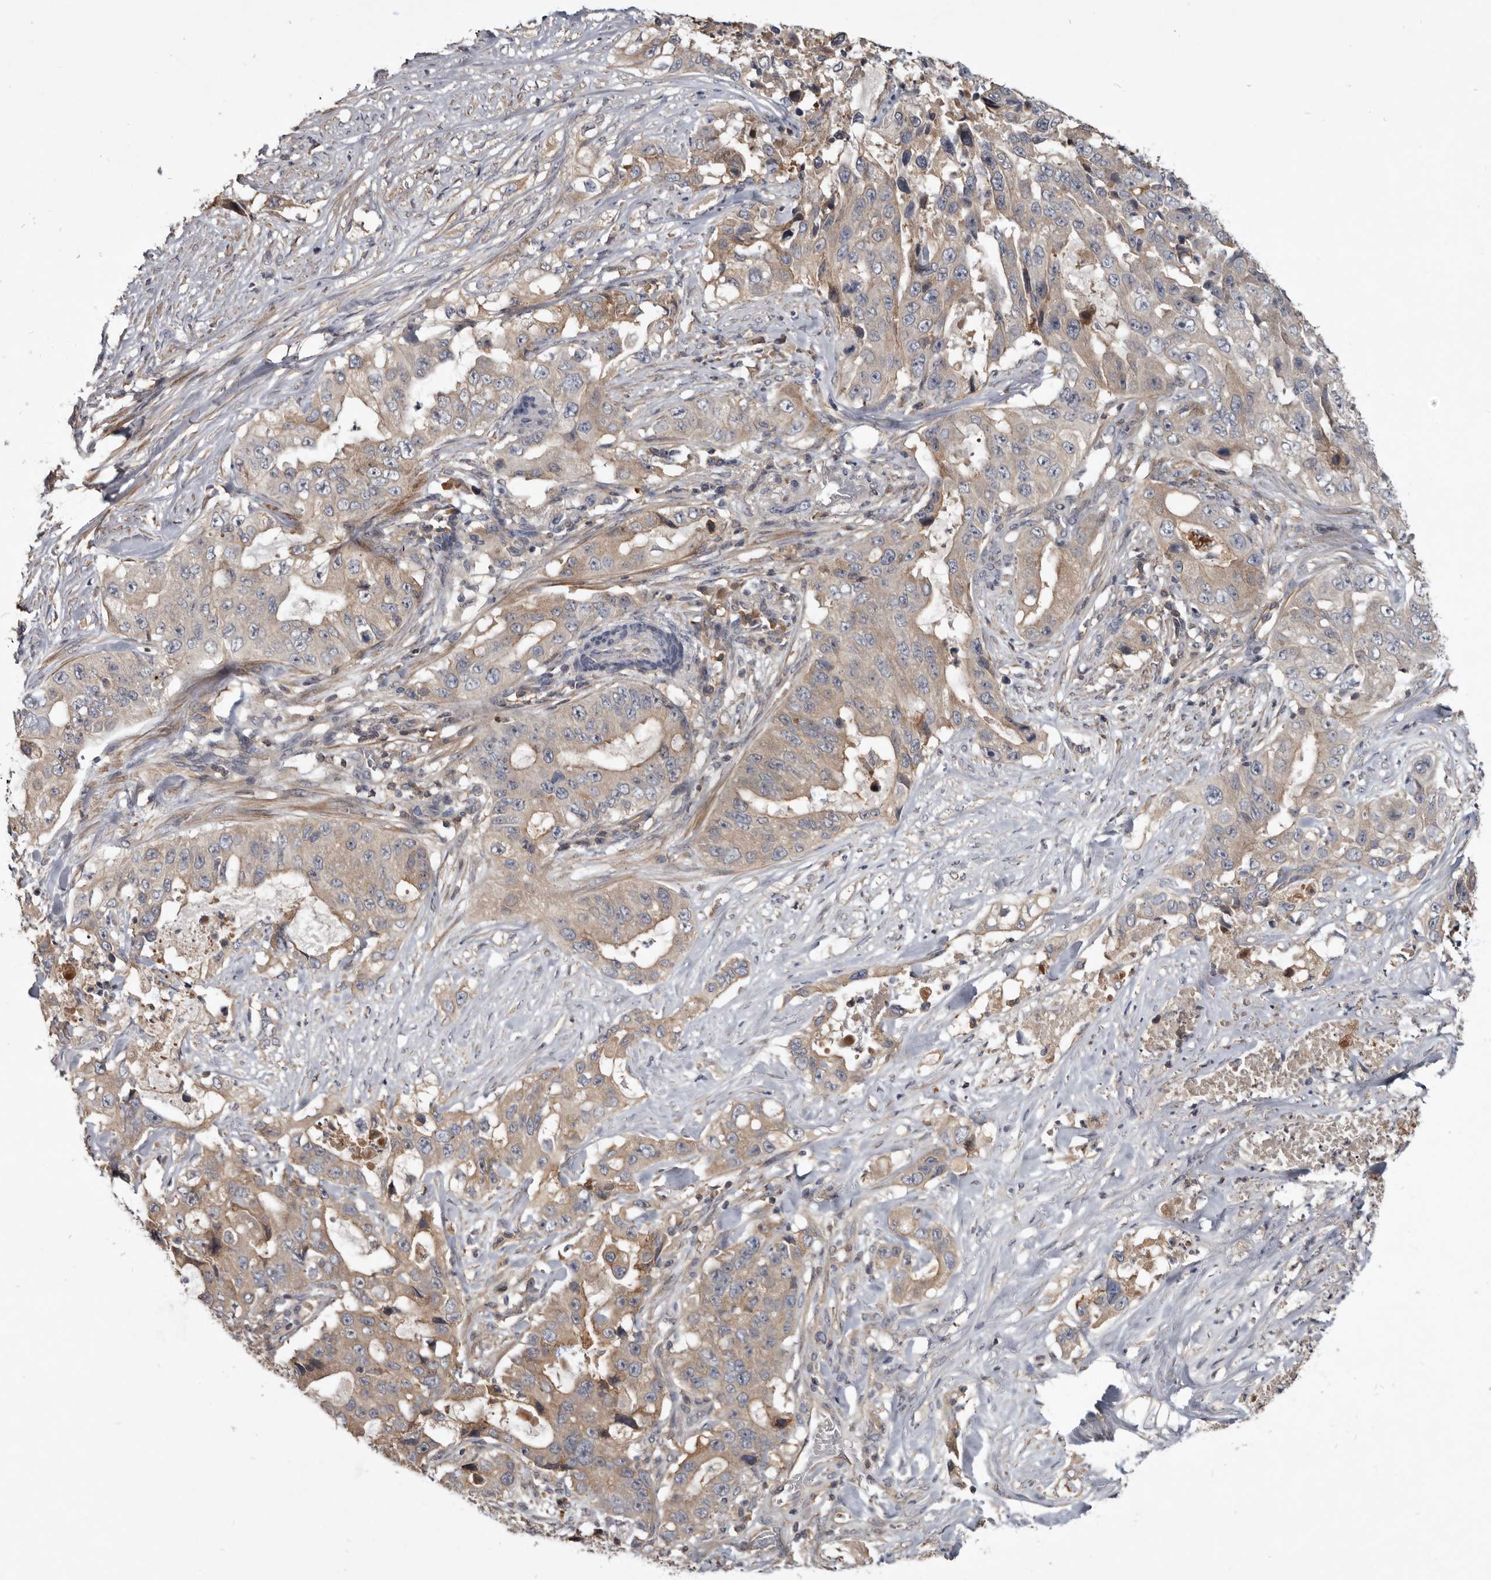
{"staining": {"intensity": "weak", "quantity": ">75%", "location": "cytoplasmic/membranous"}, "tissue": "lung cancer", "cell_type": "Tumor cells", "image_type": "cancer", "snomed": [{"axis": "morphology", "description": "Adenocarcinoma, NOS"}, {"axis": "topography", "description": "Lung"}], "caption": "A brown stain highlights weak cytoplasmic/membranous staining of a protein in lung cancer (adenocarcinoma) tumor cells.", "gene": "TTC39A", "patient": {"sex": "female", "age": 51}}